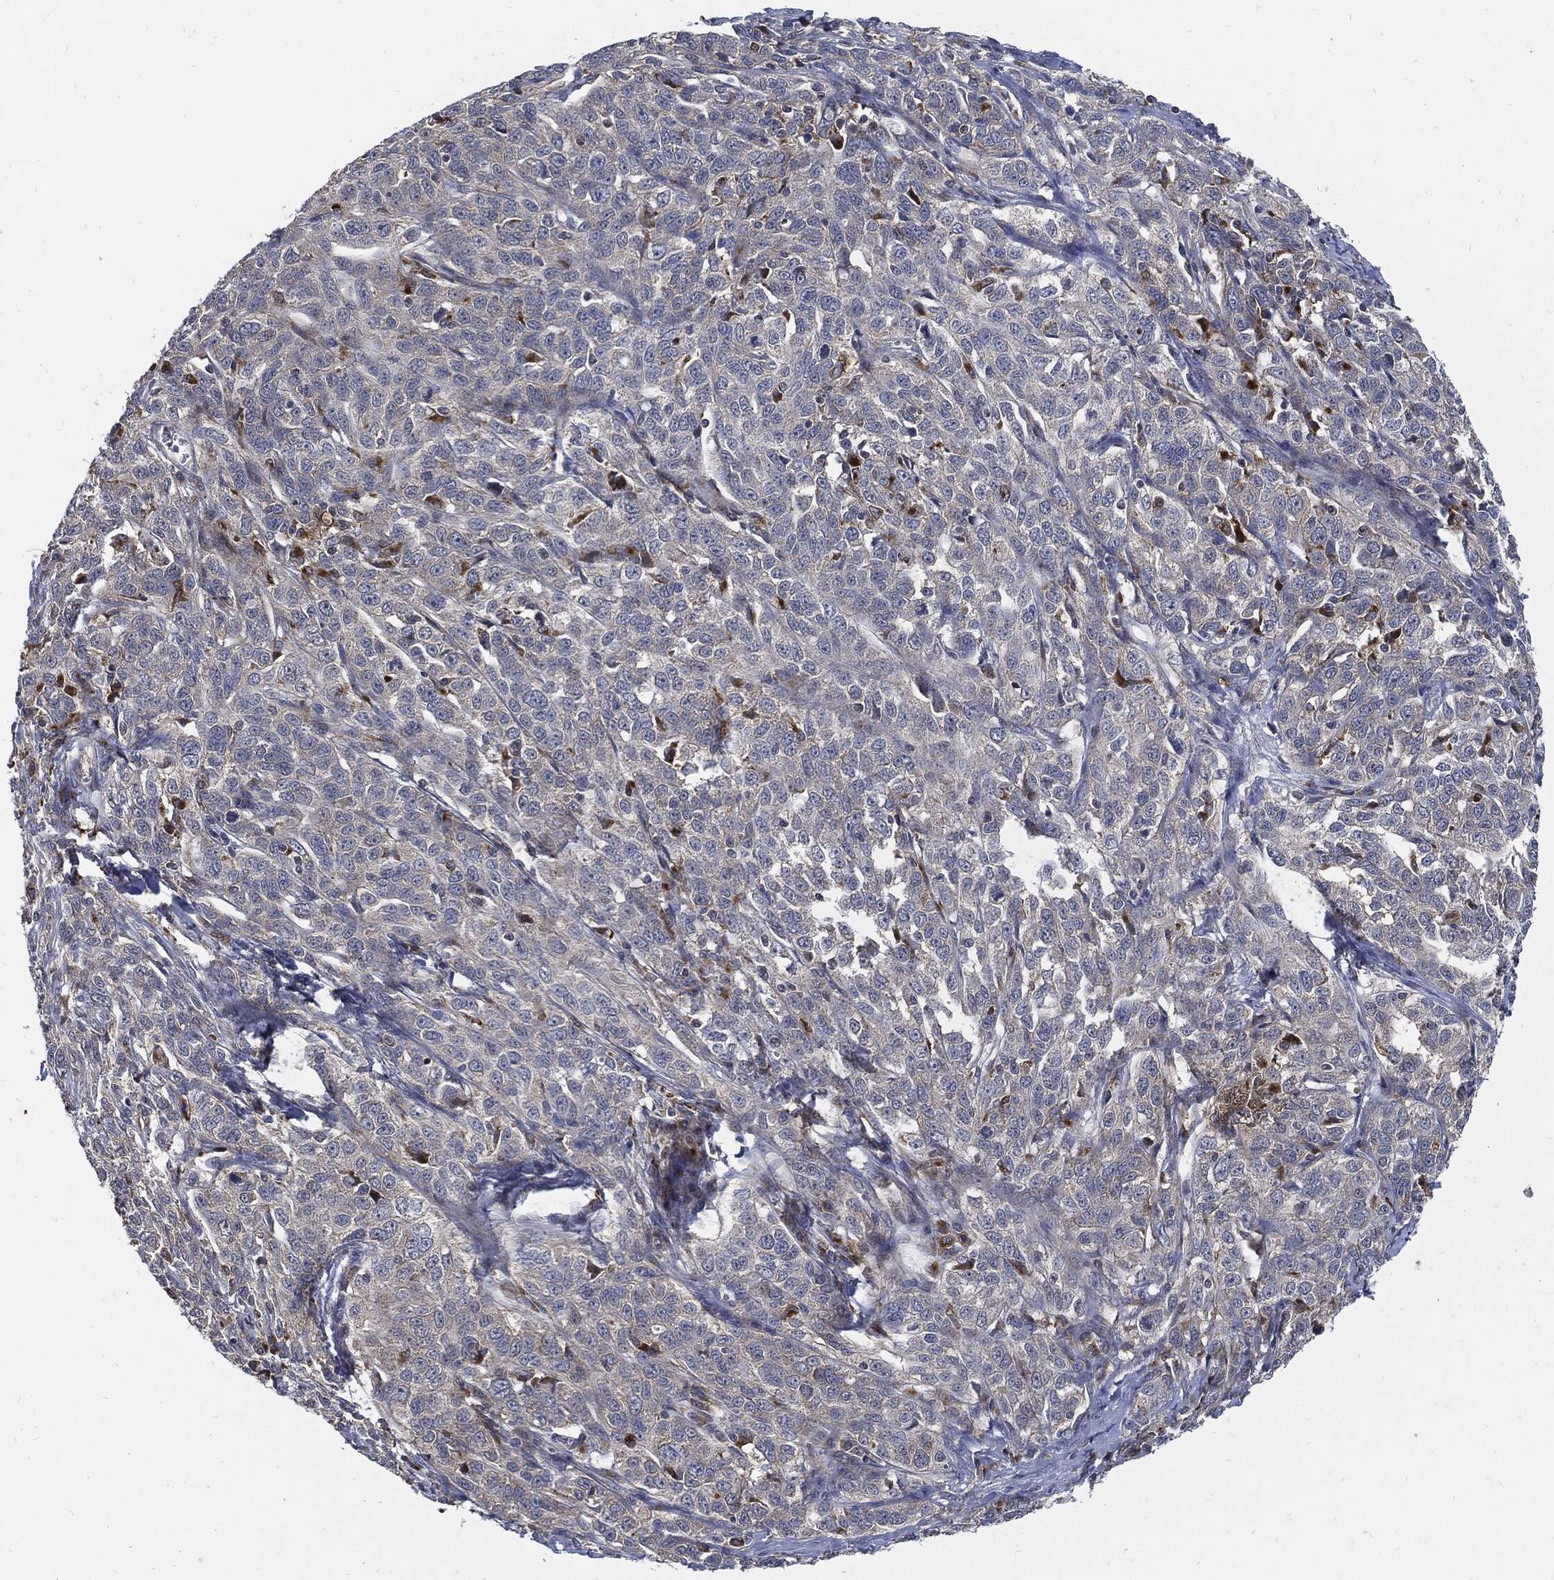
{"staining": {"intensity": "negative", "quantity": "none", "location": "none"}, "tissue": "ovarian cancer", "cell_type": "Tumor cells", "image_type": "cancer", "snomed": [{"axis": "morphology", "description": "Cystadenocarcinoma, serous, NOS"}, {"axis": "topography", "description": "Ovary"}], "caption": "Immunohistochemical staining of human ovarian cancer displays no significant positivity in tumor cells. (Immunohistochemistry (ihc), brightfield microscopy, high magnification).", "gene": "SLC31A2", "patient": {"sex": "female", "age": 71}}